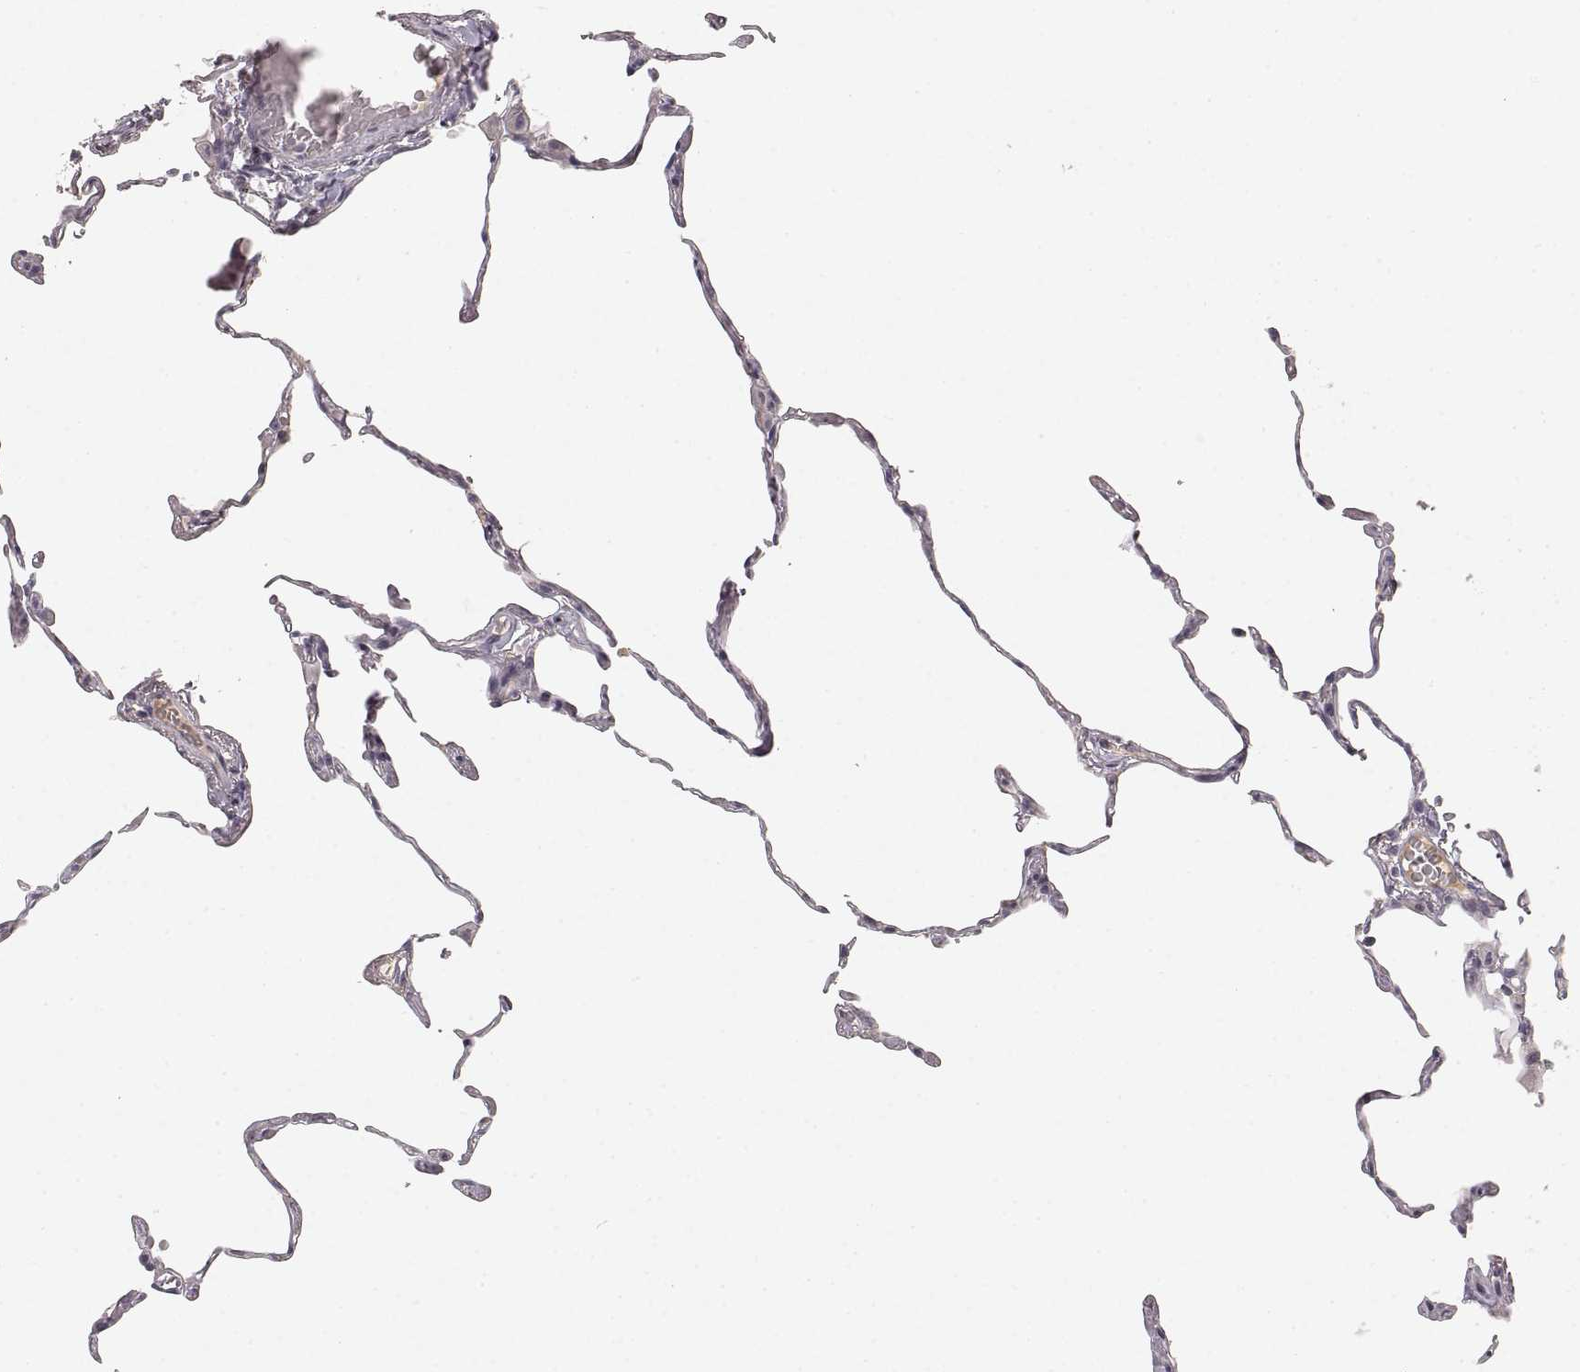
{"staining": {"intensity": "negative", "quantity": "none", "location": "none"}, "tissue": "lung", "cell_type": "Alveolar cells", "image_type": "normal", "snomed": [{"axis": "morphology", "description": "Normal tissue, NOS"}, {"axis": "topography", "description": "Lung"}], "caption": "DAB immunohistochemical staining of unremarkable lung displays no significant expression in alveolar cells. (Immunohistochemistry, brightfield microscopy, high magnification).", "gene": "RUNDC3A", "patient": {"sex": "female", "age": 57}}